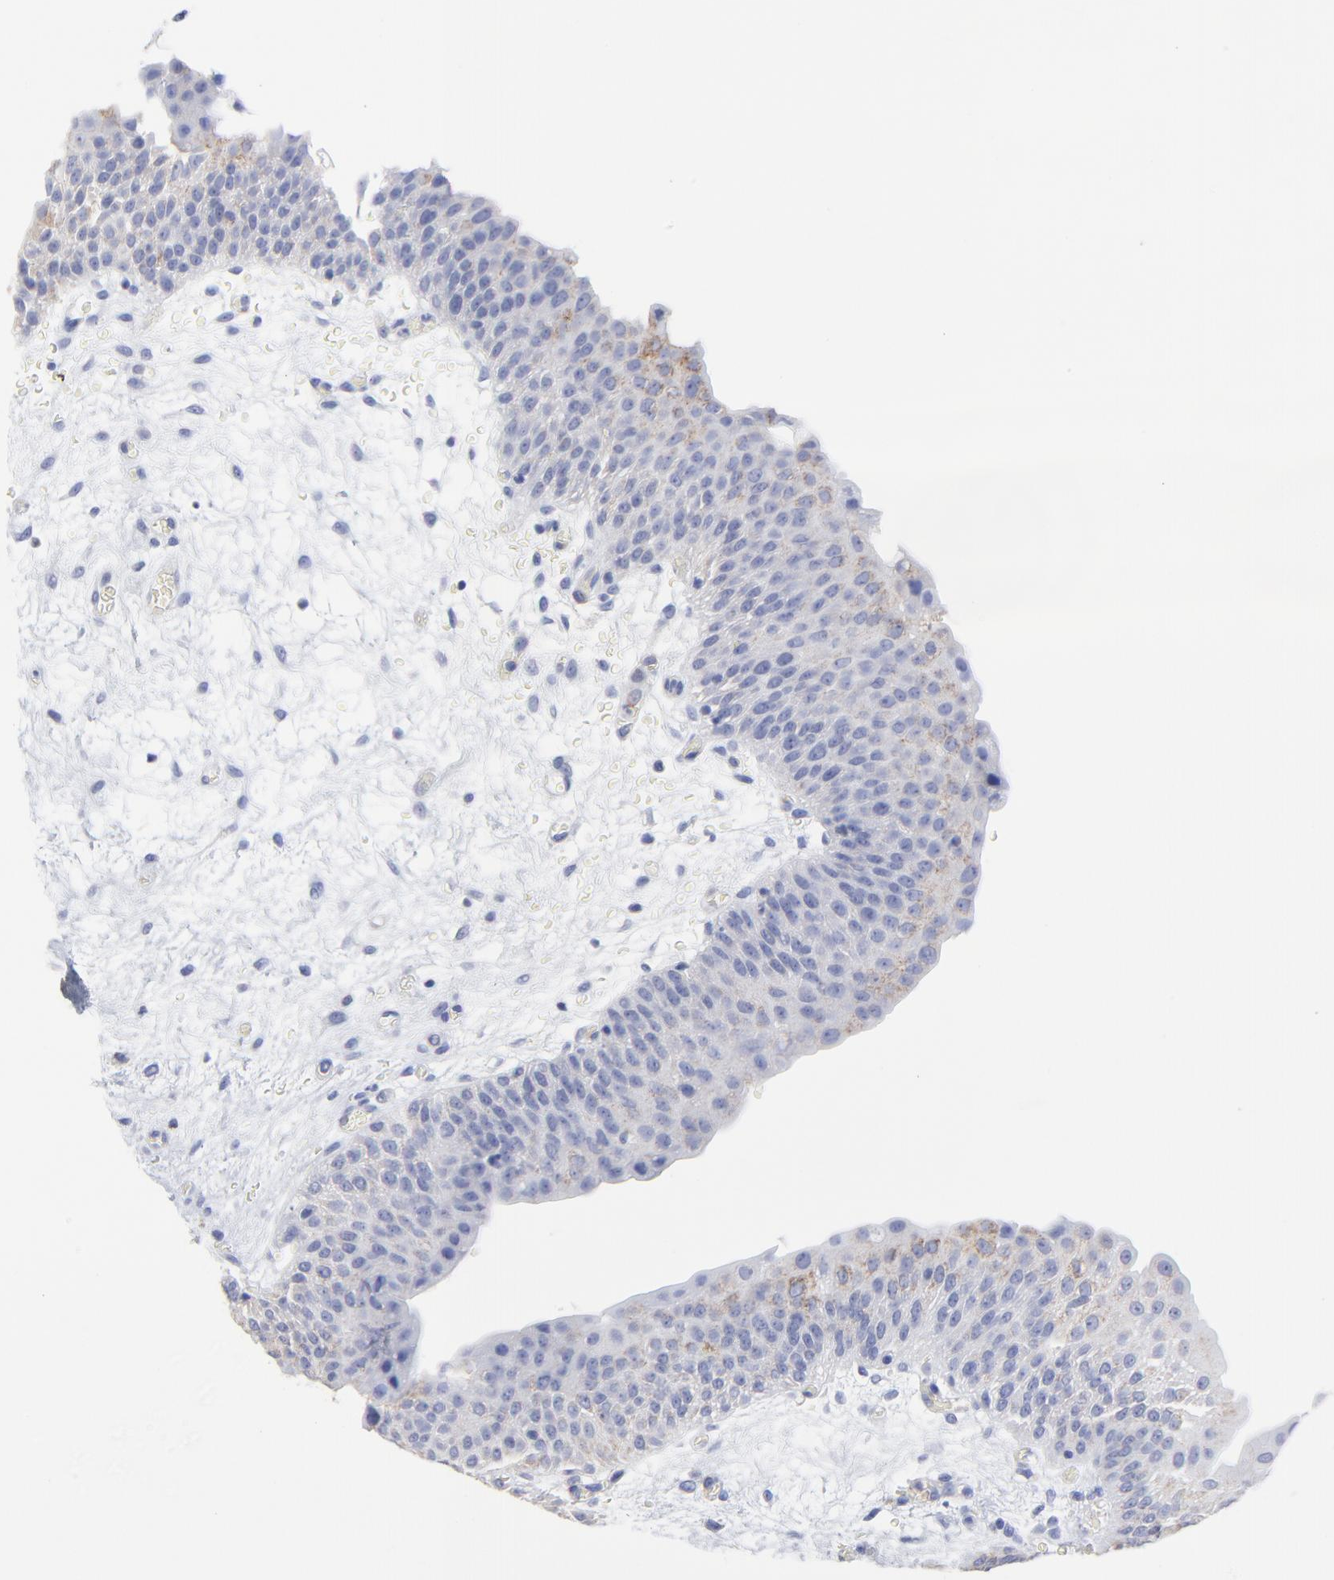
{"staining": {"intensity": "weak", "quantity": "25%-75%", "location": "cytoplasmic/membranous"}, "tissue": "urinary bladder", "cell_type": "Urothelial cells", "image_type": "normal", "snomed": [{"axis": "morphology", "description": "Normal tissue, NOS"}, {"axis": "morphology", "description": "Dysplasia, NOS"}, {"axis": "topography", "description": "Urinary bladder"}], "caption": "Protein staining of unremarkable urinary bladder reveals weak cytoplasmic/membranous staining in about 25%-75% of urothelial cells.", "gene": "CNTN3", "patient": {"sex": "male", "age": 35}}